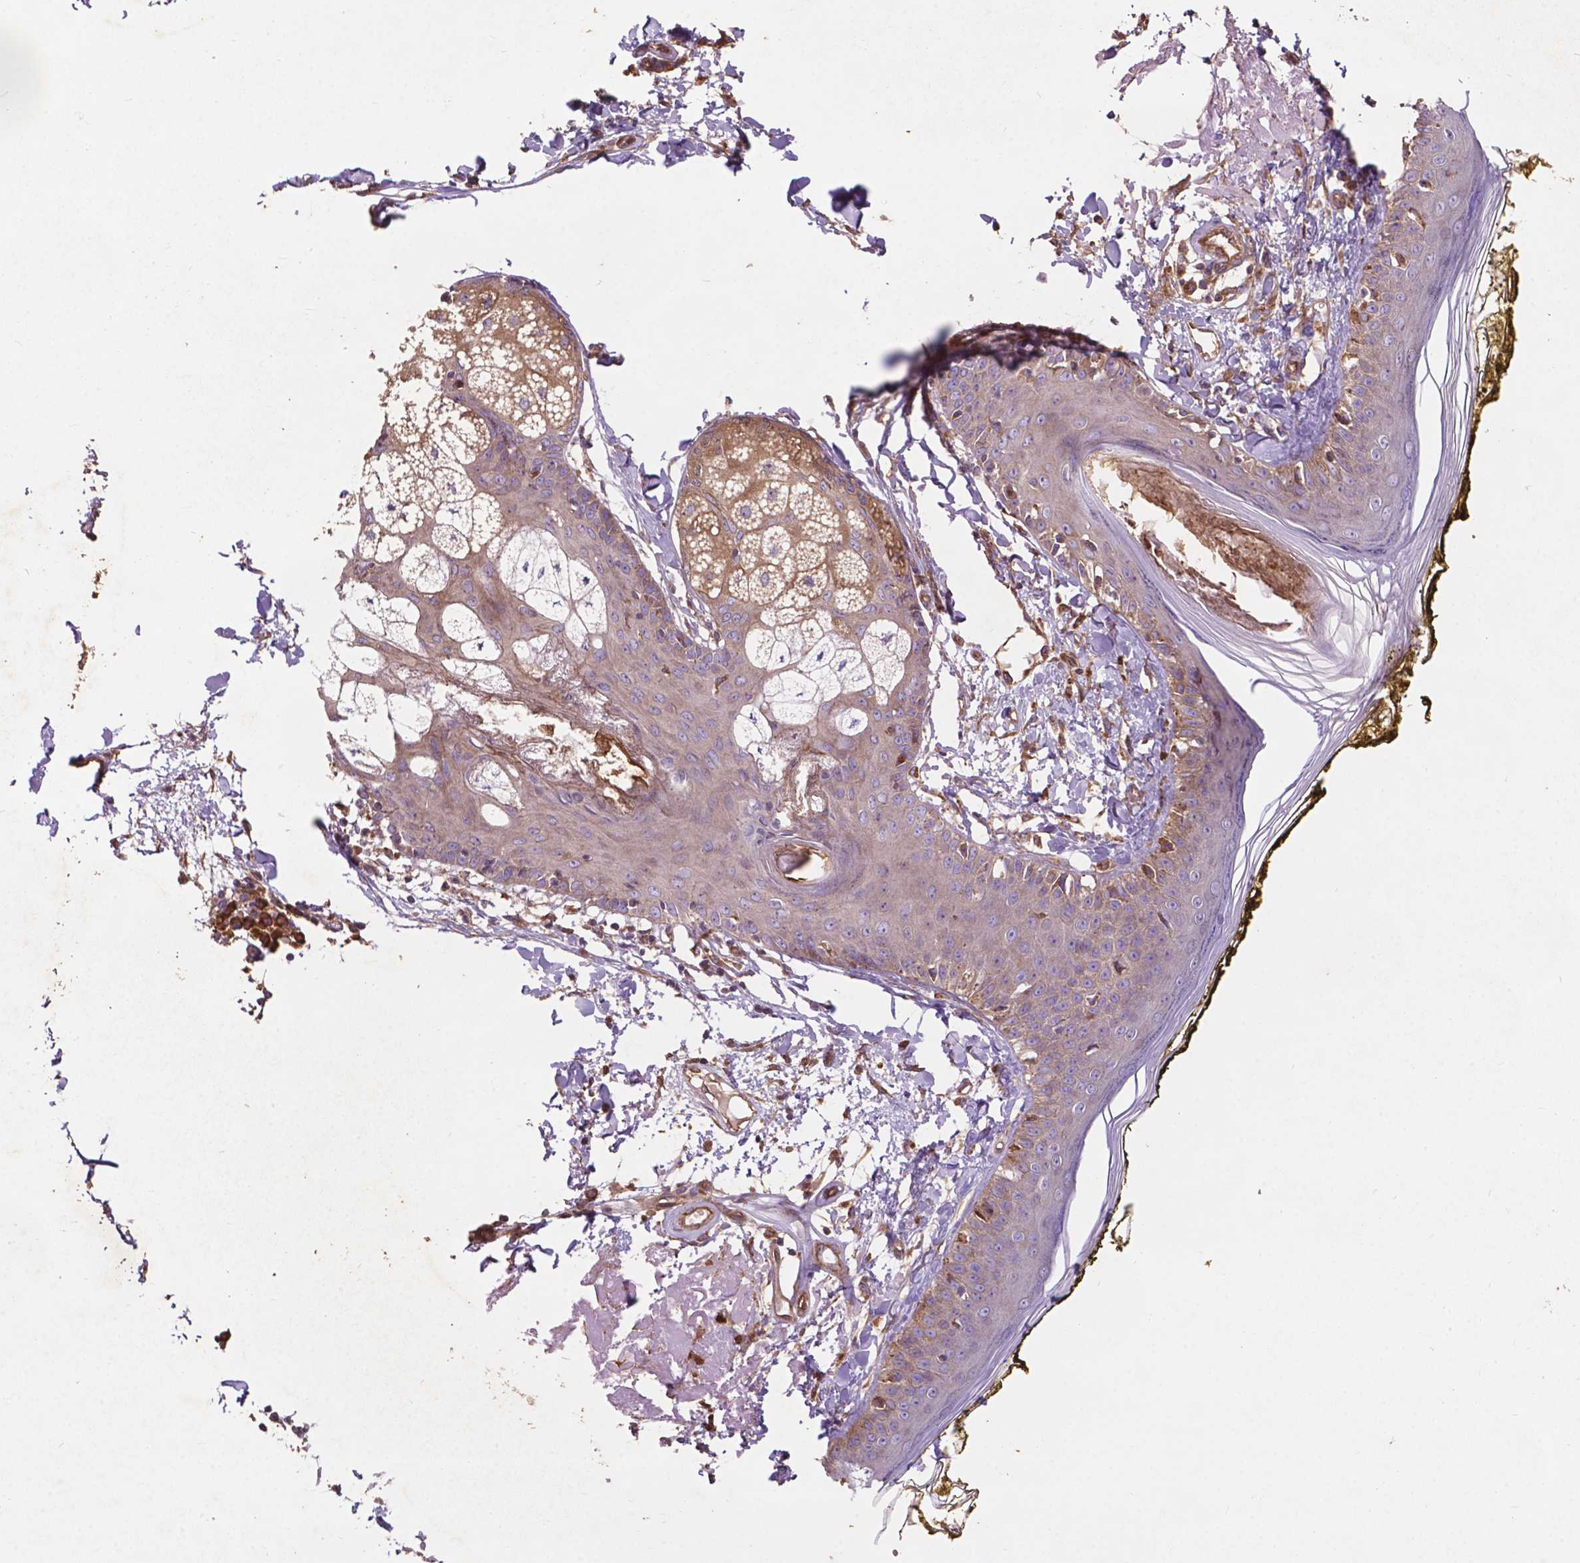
{"staining": {"intensity": "moderate", "quantity": ">75%", "location": "cytoplasmic/membranous"}, "tissue": "skin", "cell_type": "Fibroblasts", "image_type": "normal", "snomed": [{"axis": "morphology", "description": "Normal tissue, NOS"}, {"axis": "topography", "description": "Skin"}], "caption": "A brown stain labels moderate cytoplasmic/membranous positivity of a protein in fibroblasts of normal skin.", "gene": "CCDC71L", "patient": {"sex": "male", "age": 76}}